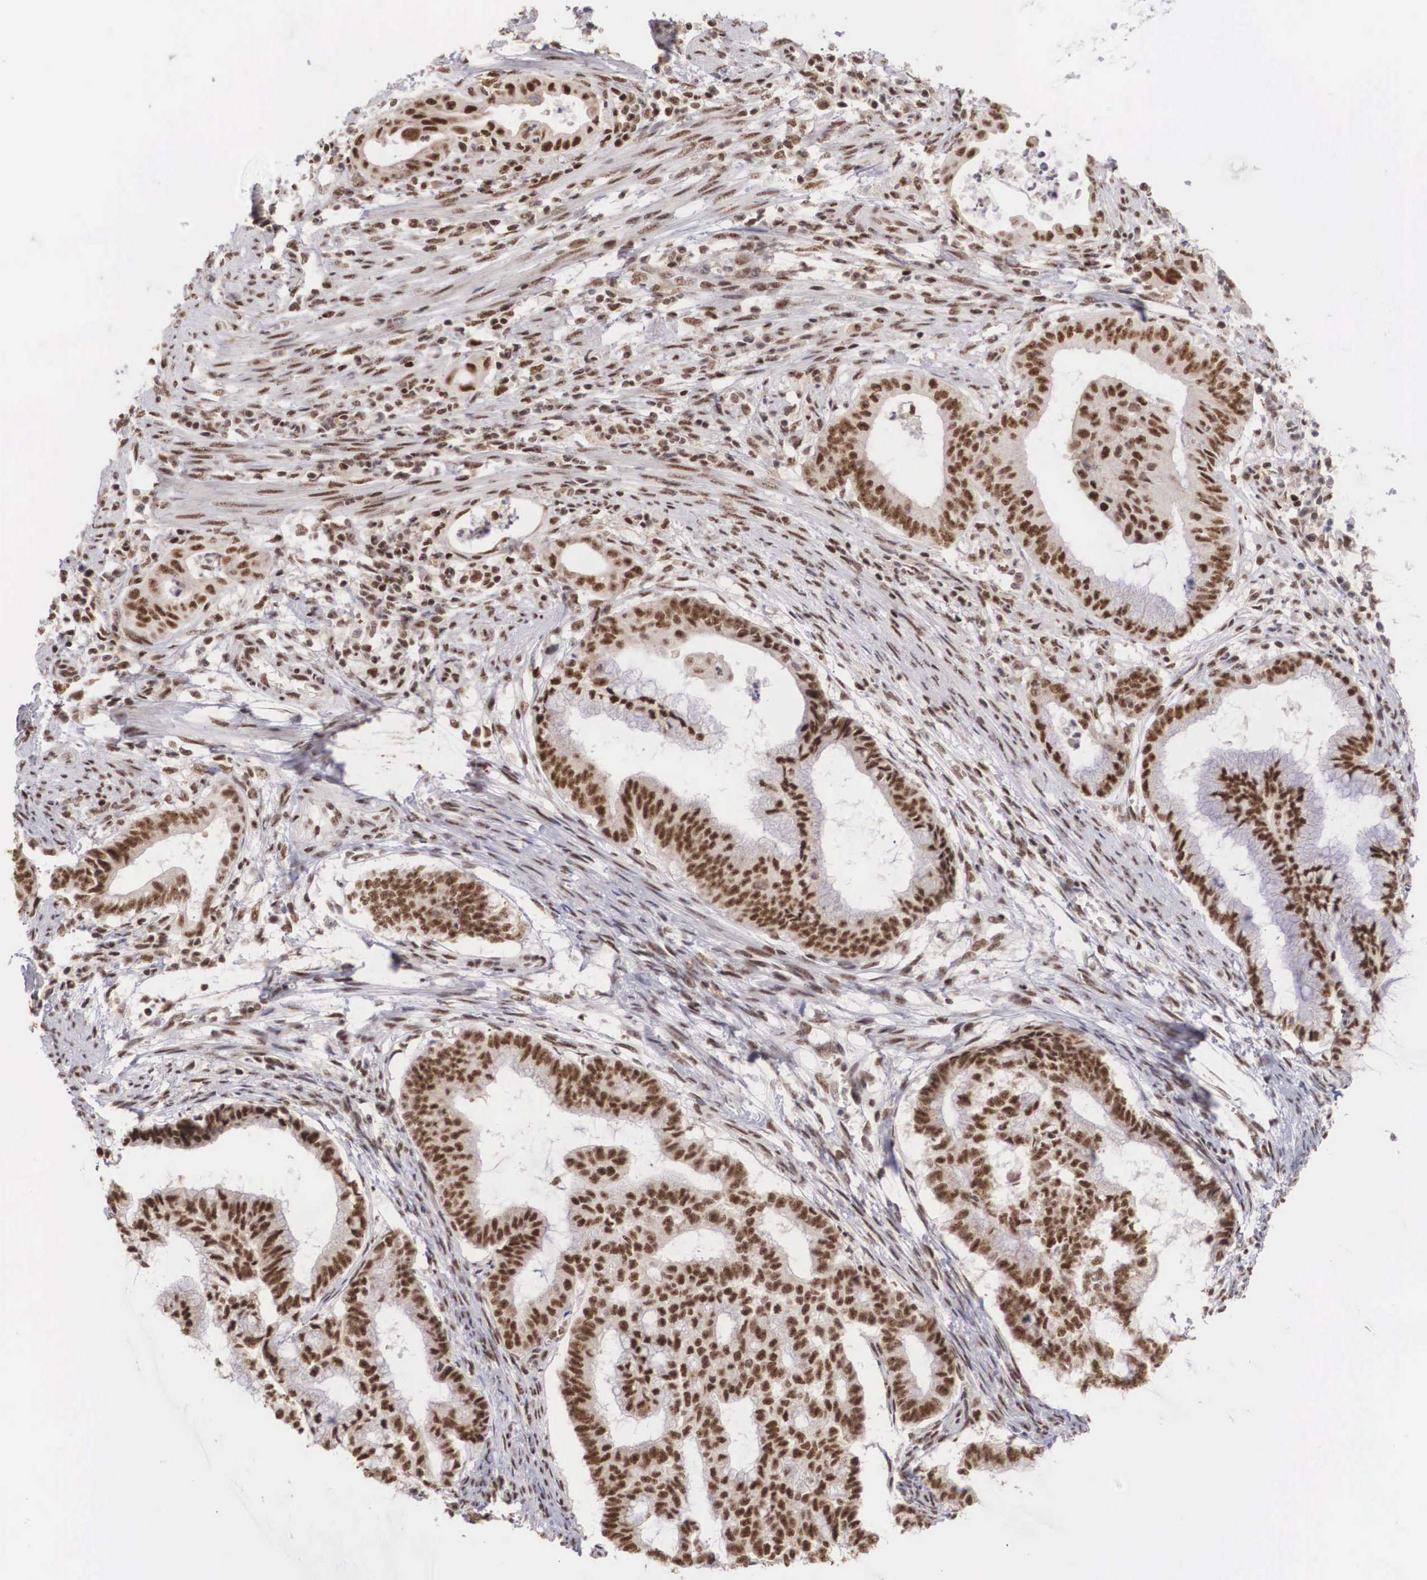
{"staining": {"intensity": "strong", "quantity": ">75%", "location": "nuclear"}, "tissue": "endometrial cancer", "cell_type": "Tumor cells", "image_type": "cancer", "snomed": [{"axis": "morphology", "description": "Adenocarcinoma, NOS"}, {"axis": "topography", "description": "Endometrium"}], "caption": "Approximately >75% of tumor cells in human endometrial adenocarcinoma reveal strong nuclear protein expression as visualized by brown immunohistochemical staining.", "gene": "HTATSF1", "patient": {"sex": "female", "age": 63}}